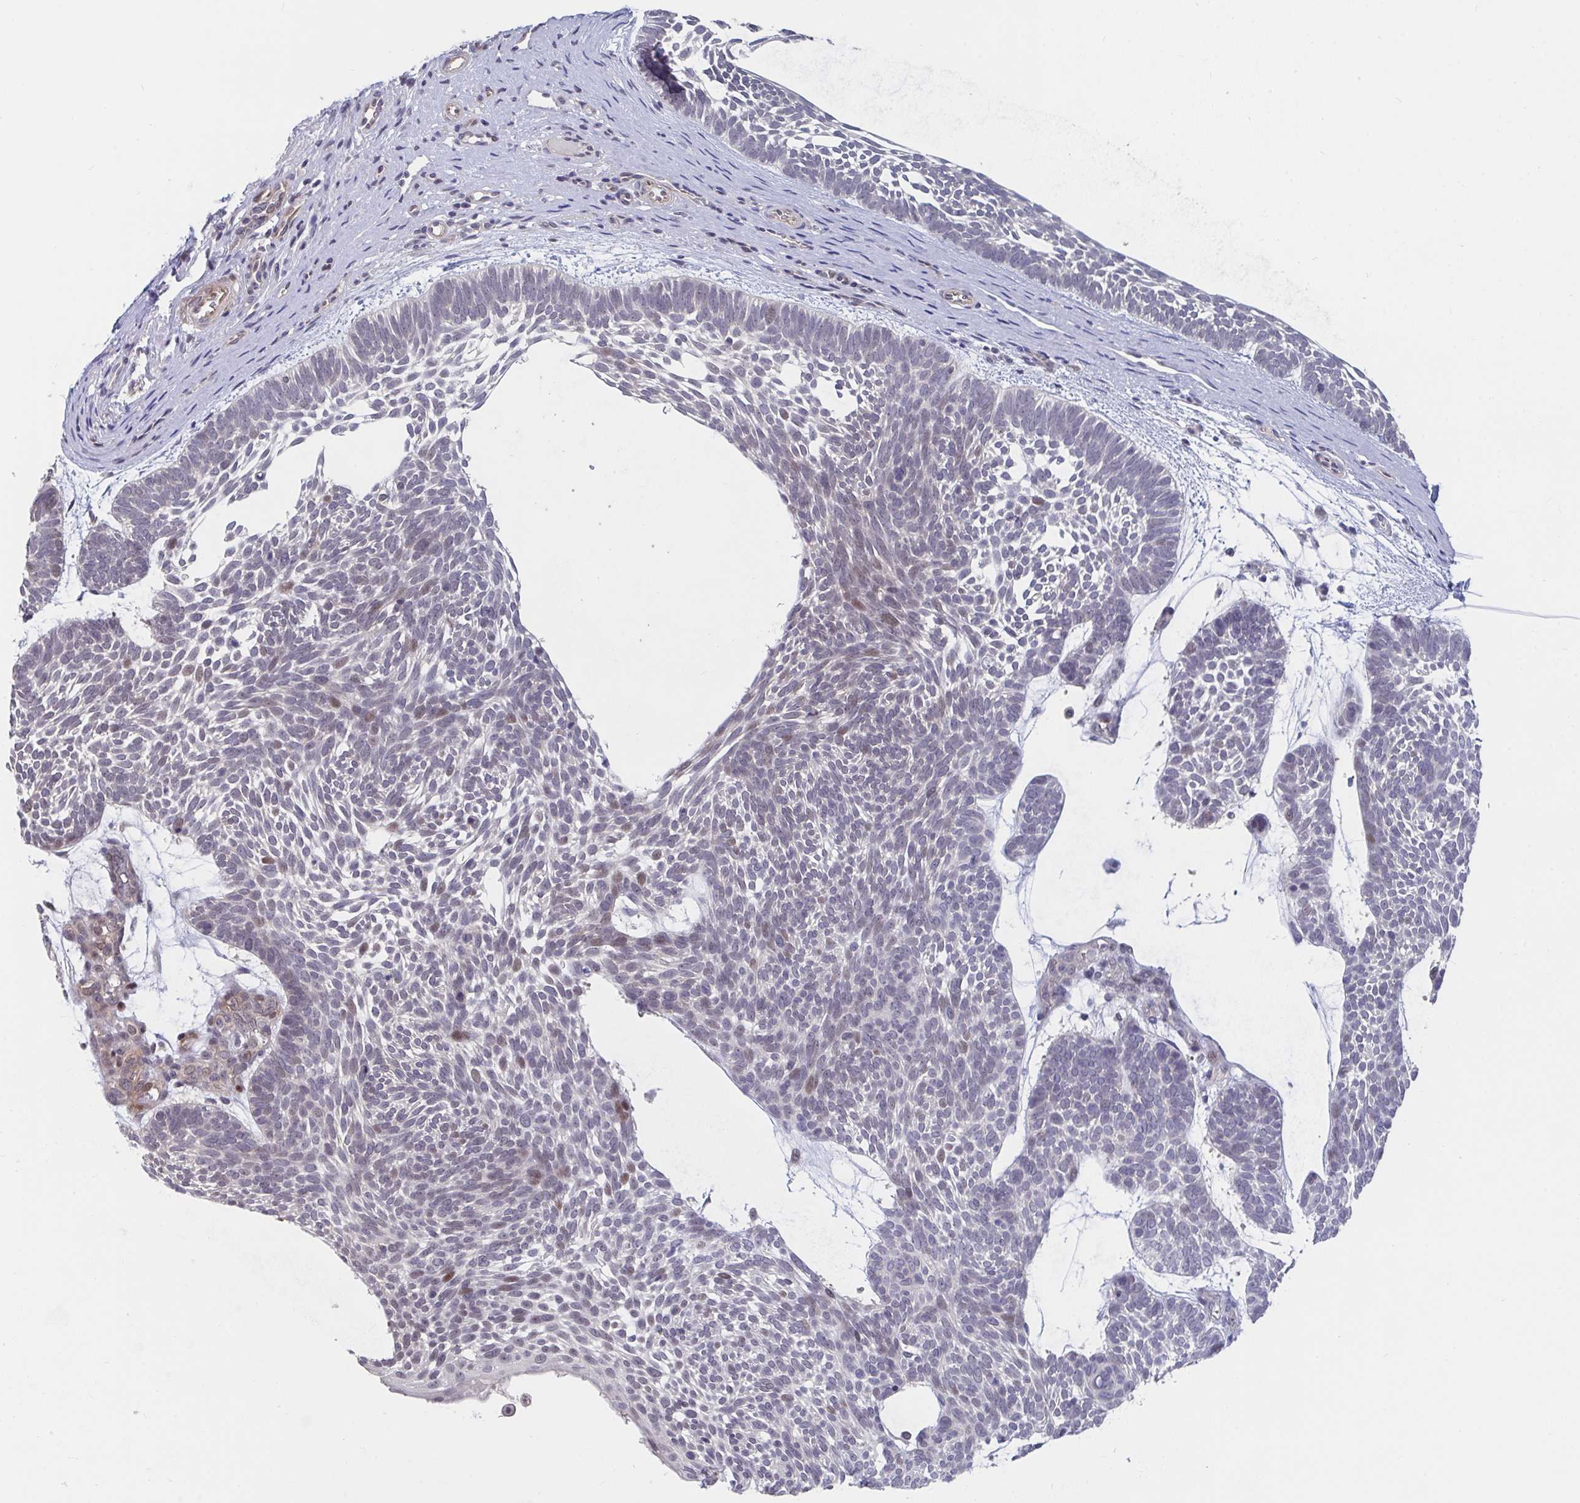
{"staining": {"intensity": "weak", "quantity": "<25%", "location": "nuclear"}, "tissue": "skin cancer", "cell_type": "Tumor cells", "image_type": "cancer", "snomed": [{"axis": "morphology", "description": "Basal cell carcinoma"}, {"axis": "topography", "description": "Skin"}, {"axis": "topography", "description": "Skin of face"}], "caption": "Tumor cells are negative for protein expression in human skin cancer (basal cell carcinoma). Brightfield microscopy of immunohistochemistry (IHC) stained with DAB (brown) and hematoxylin (blue), captured at high magnification.", "gene": "FAM156B", "patient": {"sex": "male", "age": 83}}